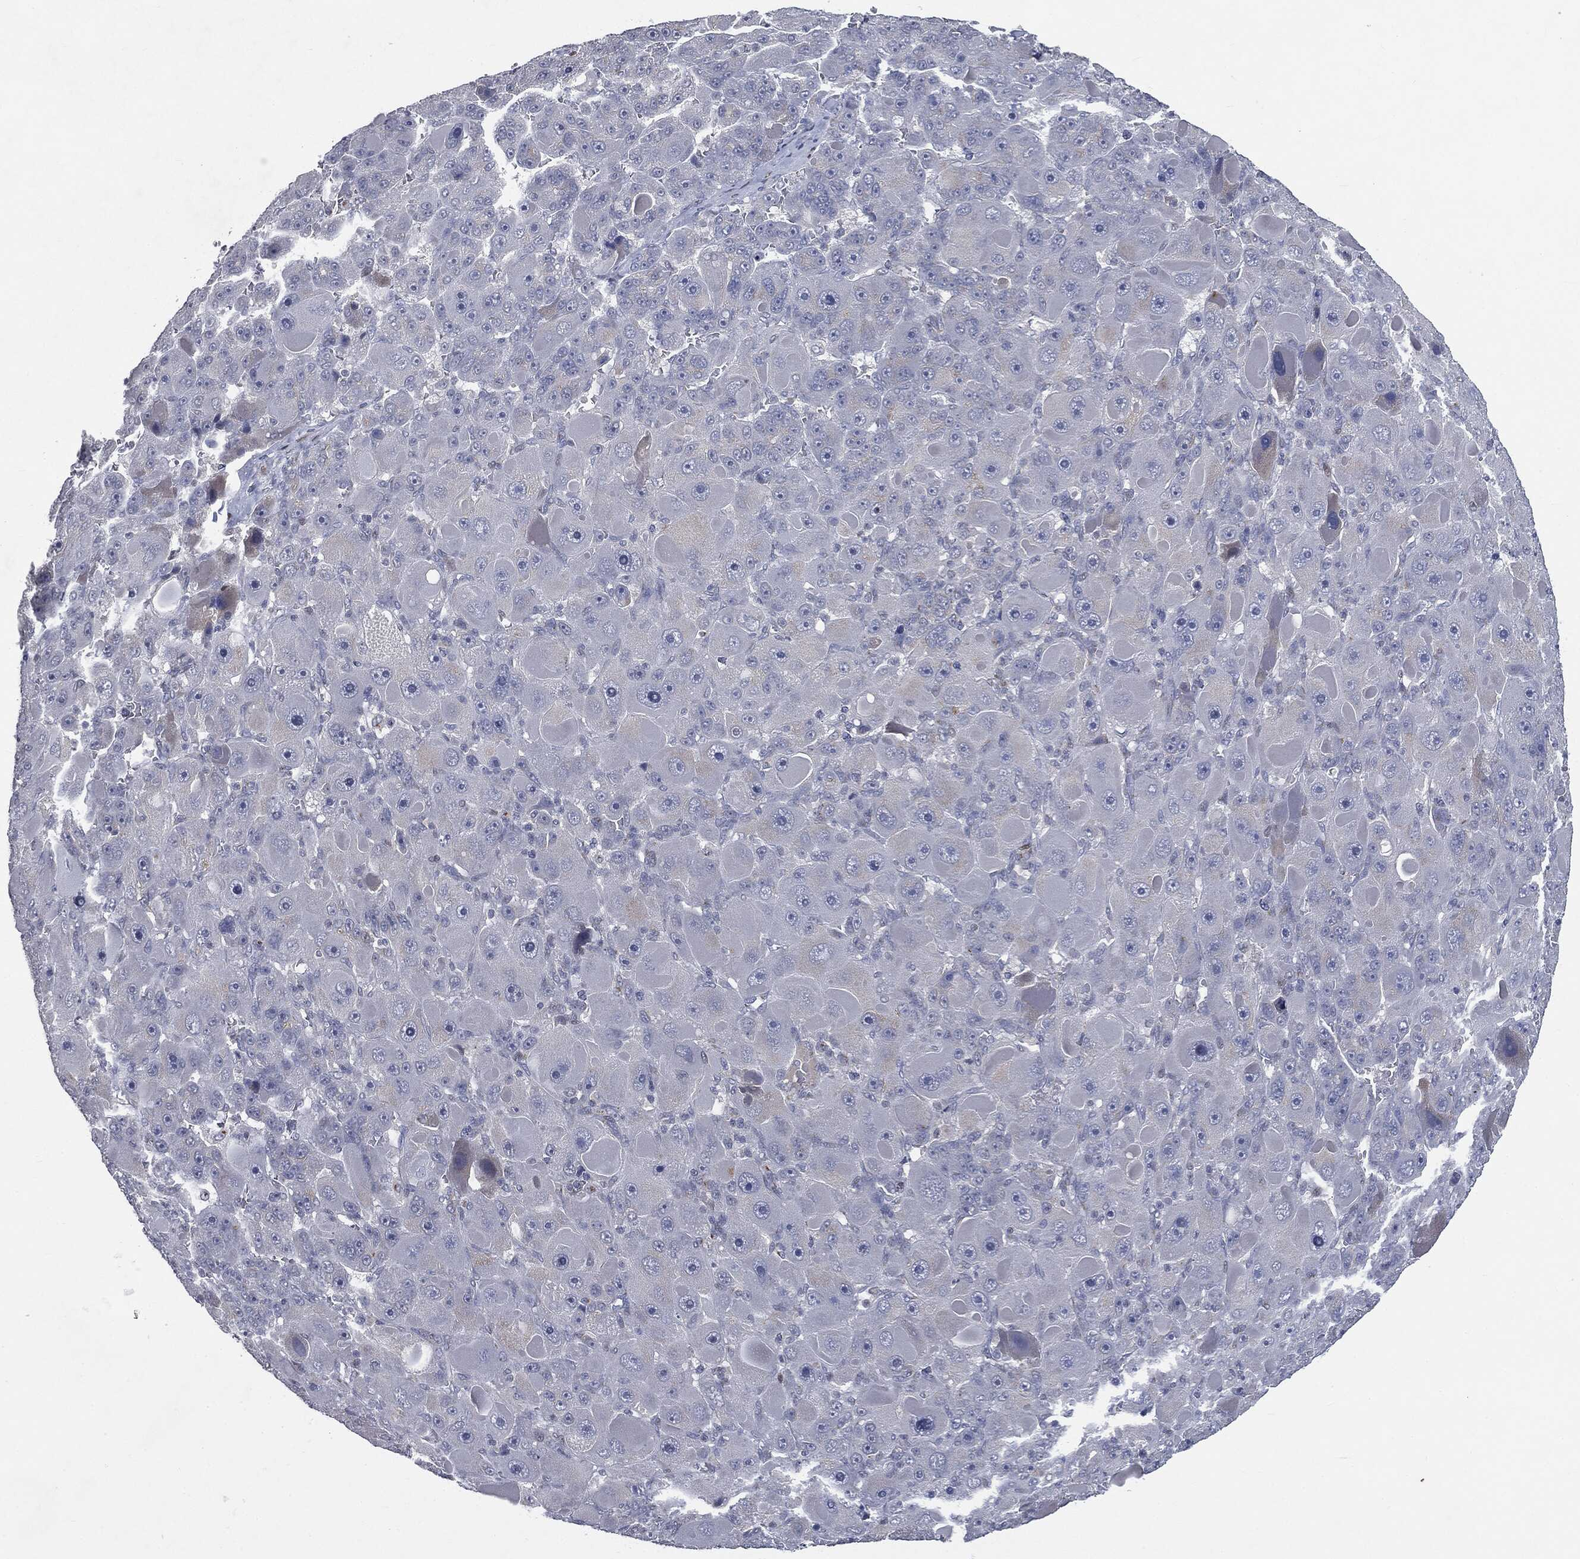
{"staining": {"intensity": "negative", "quantity": "none", "location": "none"}, "tissue": "liver cancer", "cell_type": "Tumor cells", "image_type": "cancer", "snomed": [{"axis": "morphology", "description": "Carcinoma, Hepatocellular, NOS"}, {"axis": "topography", "description": "Liver"}], "caption": "A high-resolution micrograph shows immunohistochemistry staining of liver cancer, which reveals no significant positivity in tumor cells.", "gene": "CASD1", "patient": {"sex": "male", "age": 76}}